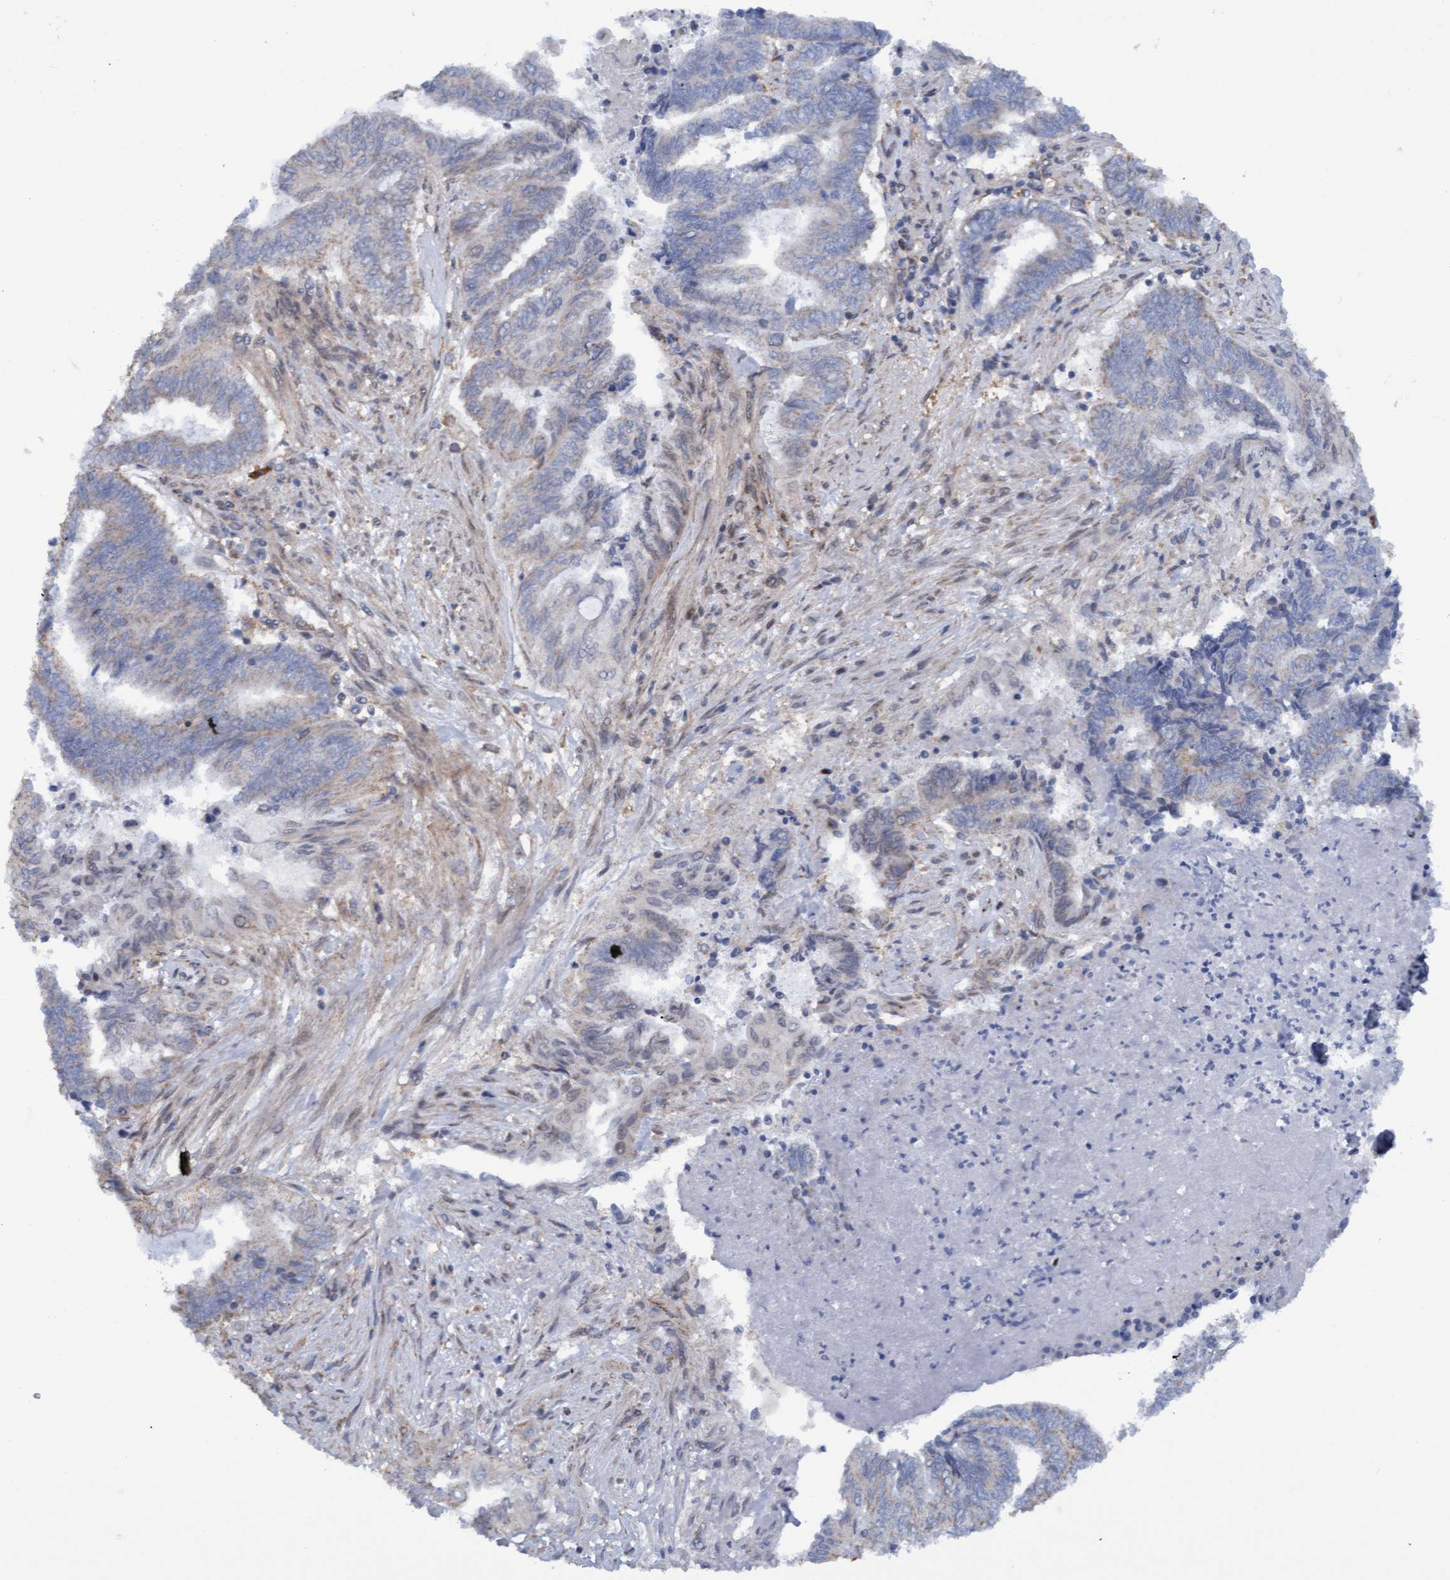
{"staining": {"intensity": "negative", "quantity": "none", "location": "none"}, "tissue": "endometrial cancer", "cell_type": "Tumor cells", "image_type": "cancer", "snomed": [{"axis": "morphology", "description": "Adenocarcinoma, NOS"}, {"axis": "topography", "description": "Uterus"}, {"axis": "topography", "description": "Endometrium"}], "caption": "Immunohistochemistry (IHC) image of neoplastic tissue: human adenocarcinoma (endometrial) stained with DAB (3,3'-diaminobenzidine) reveals no significant protein expression in tumor cells. The staining is performed using DAB (3,3'-diaminobenzidine) brown chromogen with nuclei counter-stained in using hematoxylin.", "gene": "MGLL", "patient": {"sex": "female", "age": 70}}